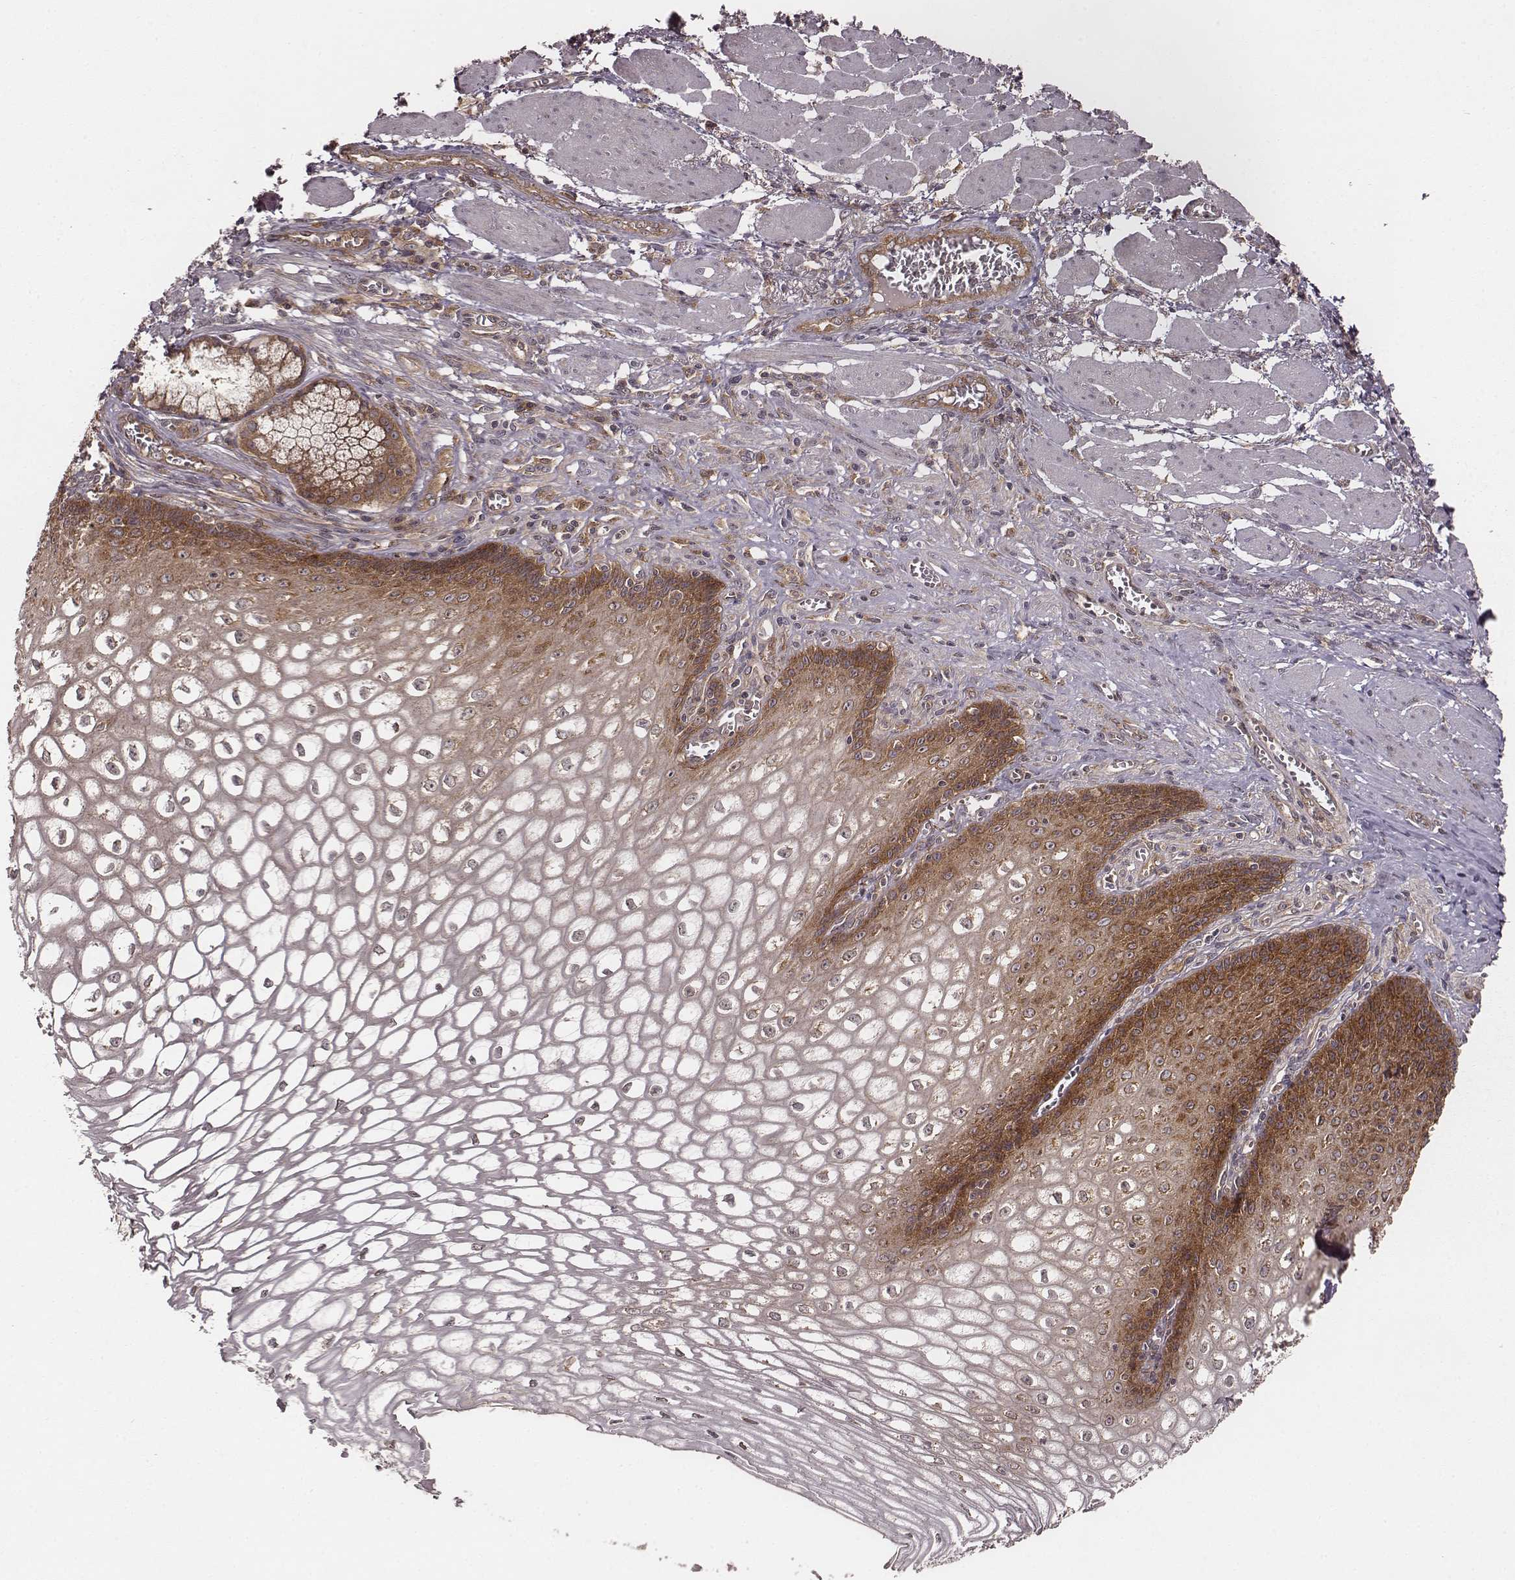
{"staining": {"intensity": "strong", "quantity": ">75%", "location": "cytoplasmic/membranous"}, "tissue": "esophagus", "cell_type": "Squamous epithelial cells", "image_type": "normal", "snomed": [{"axis": "morphology", "description": "Normal tissue, NOS"}, {"axis": "topography", "description": "Esophagus"}], "caption": "Immunohistochemical staining of benign esophagus demonstrates strong cytoplasmic/membranous protein staining in about >75% of squamous epithelial cells. The protein is stained brown, and the nuclei are stained in blue (DAB IHC with brightfield microscopy, high magnification).", "gene": "VPS26A", "patient": {"sex": "male", "age": 58}}